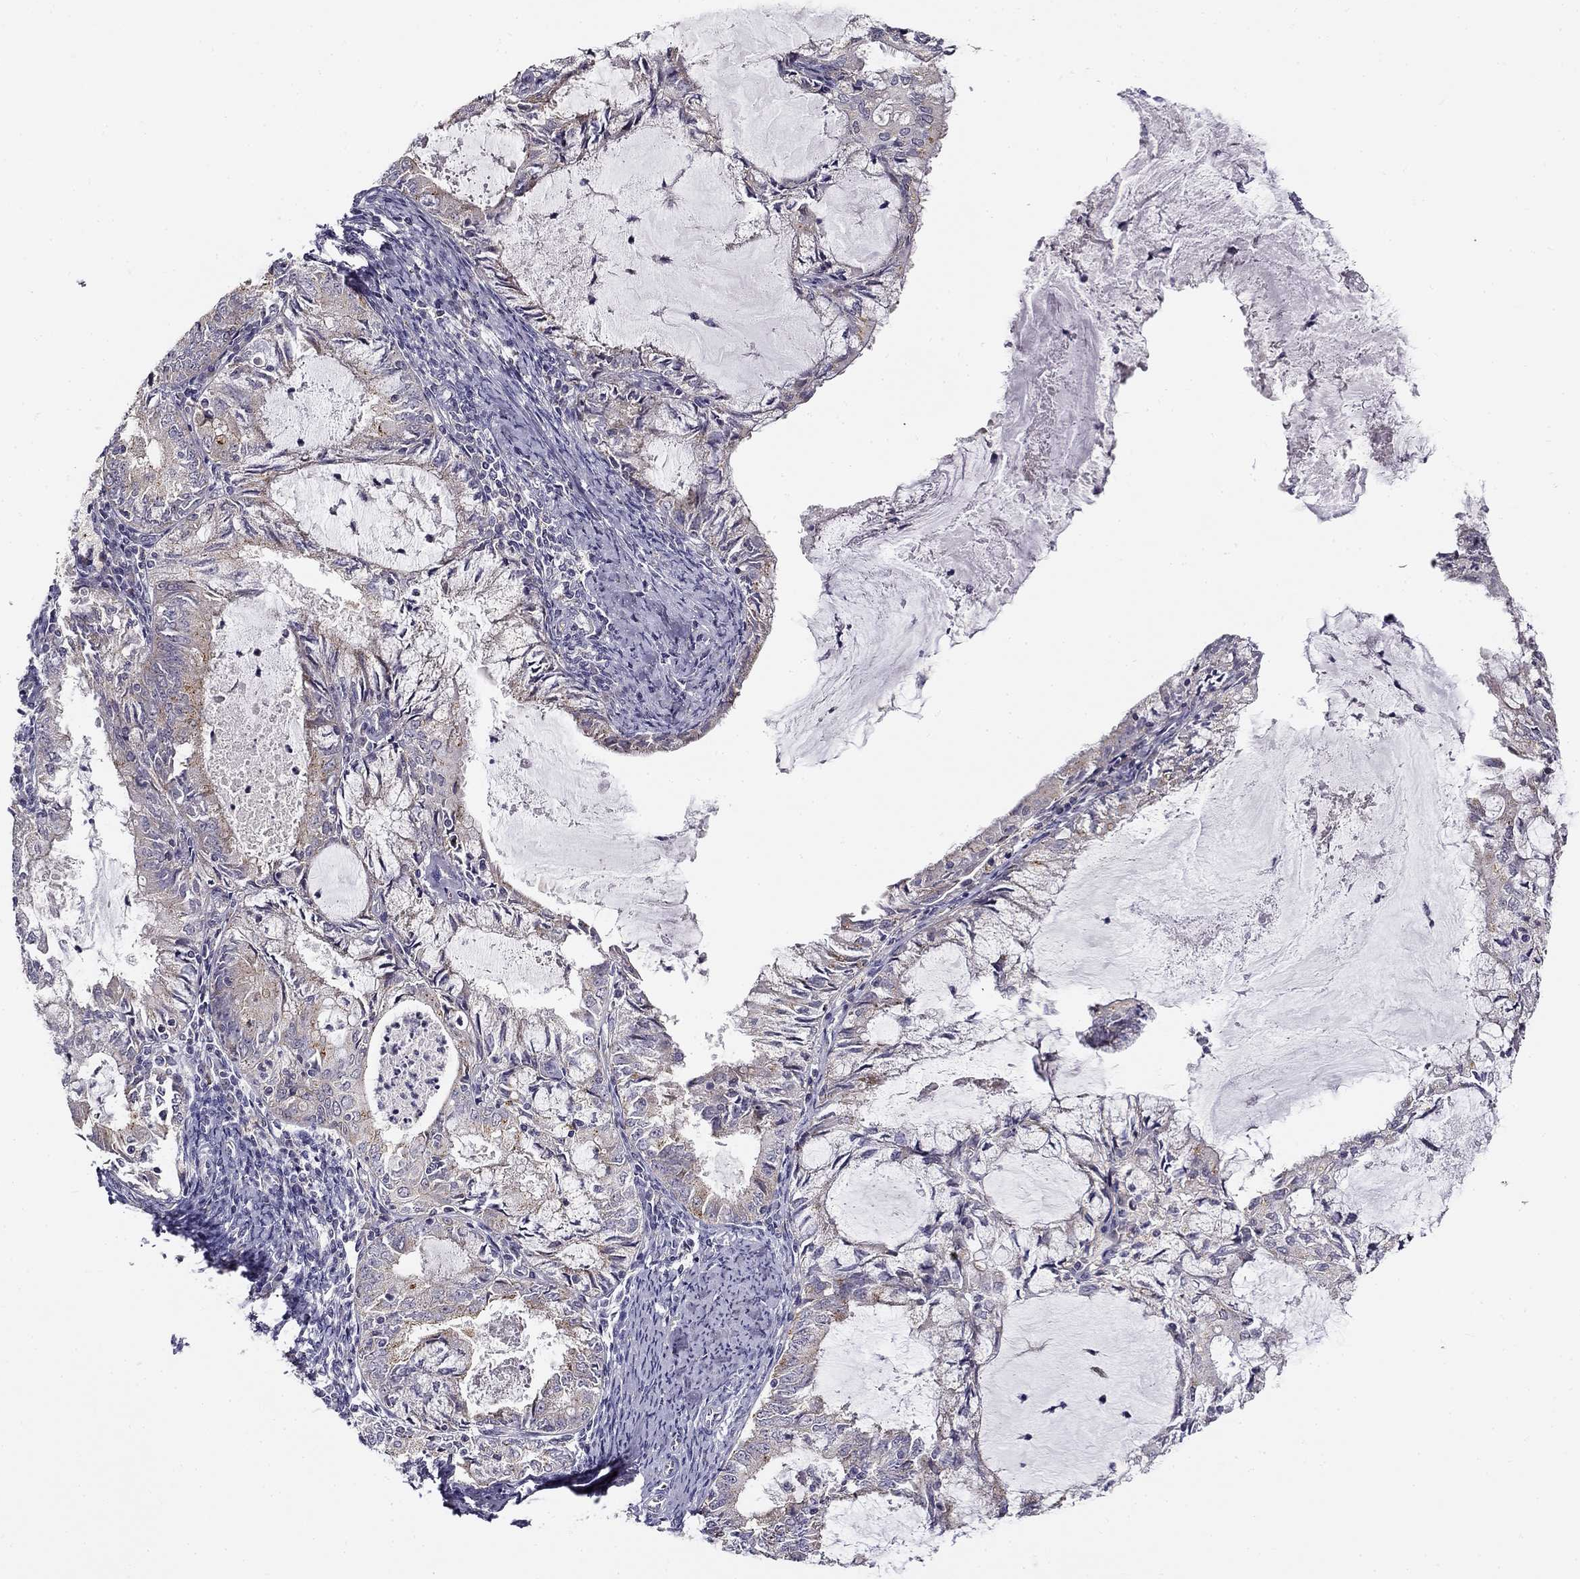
{"staining": {"intensity": "moderate", "quantity": "<25%", "location": "cytoplasmic/membranous"}, "tissue": "endometrial cancer", "cell_type": "Tumor cells", "image_type": "cancer", "snomed": [{"axis": "morphology", "description": "Adenocarcinoma, NOS"}, {"axis": "topography", "description": "Endometrium"}], "caption": "Endometrial cancer (adenocarcinoma) stained with IHC displays moderate cytoplasmic/membranous staining in approximately <25% of tumor cells.", "gene": "CNR1", "patient": {"sex": "female", "age": 57}}